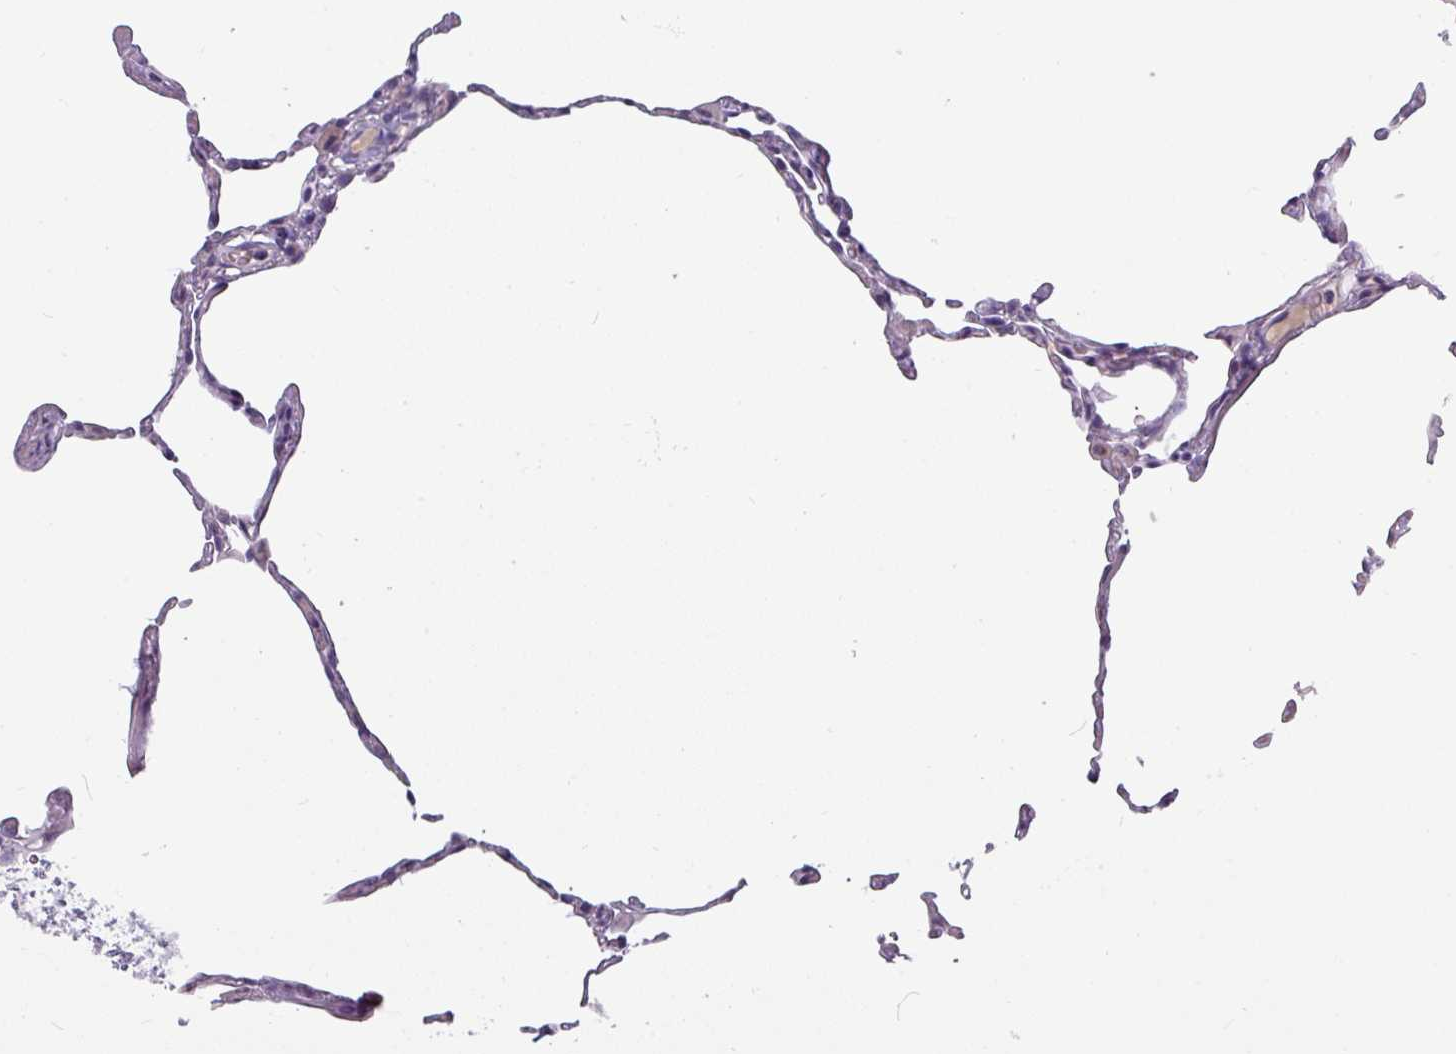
{"staining": {"intensity": "negative", "quantity": "none", "location": "none"}, "tissue": "lung", "cell_type": "Alveolar cells", "image_type": "normal", "snomed": [{"axis": "morphology", "description": "Normal tissue, NOS"}, {"axis": "topography", "description": "Lung"}], "caption": "A micrograph of lung stained for a protein displays no brown staining in alveolar cells. Brightfield microscopy of immunohistochemistry (IHC) stained with DAB (3,3'-diaminobenzidine) (brown) and hematoxylin (blue), captured at high magnification.", "gene": "SLC26A9", "patient": {"sex": "female", "age": 57}}